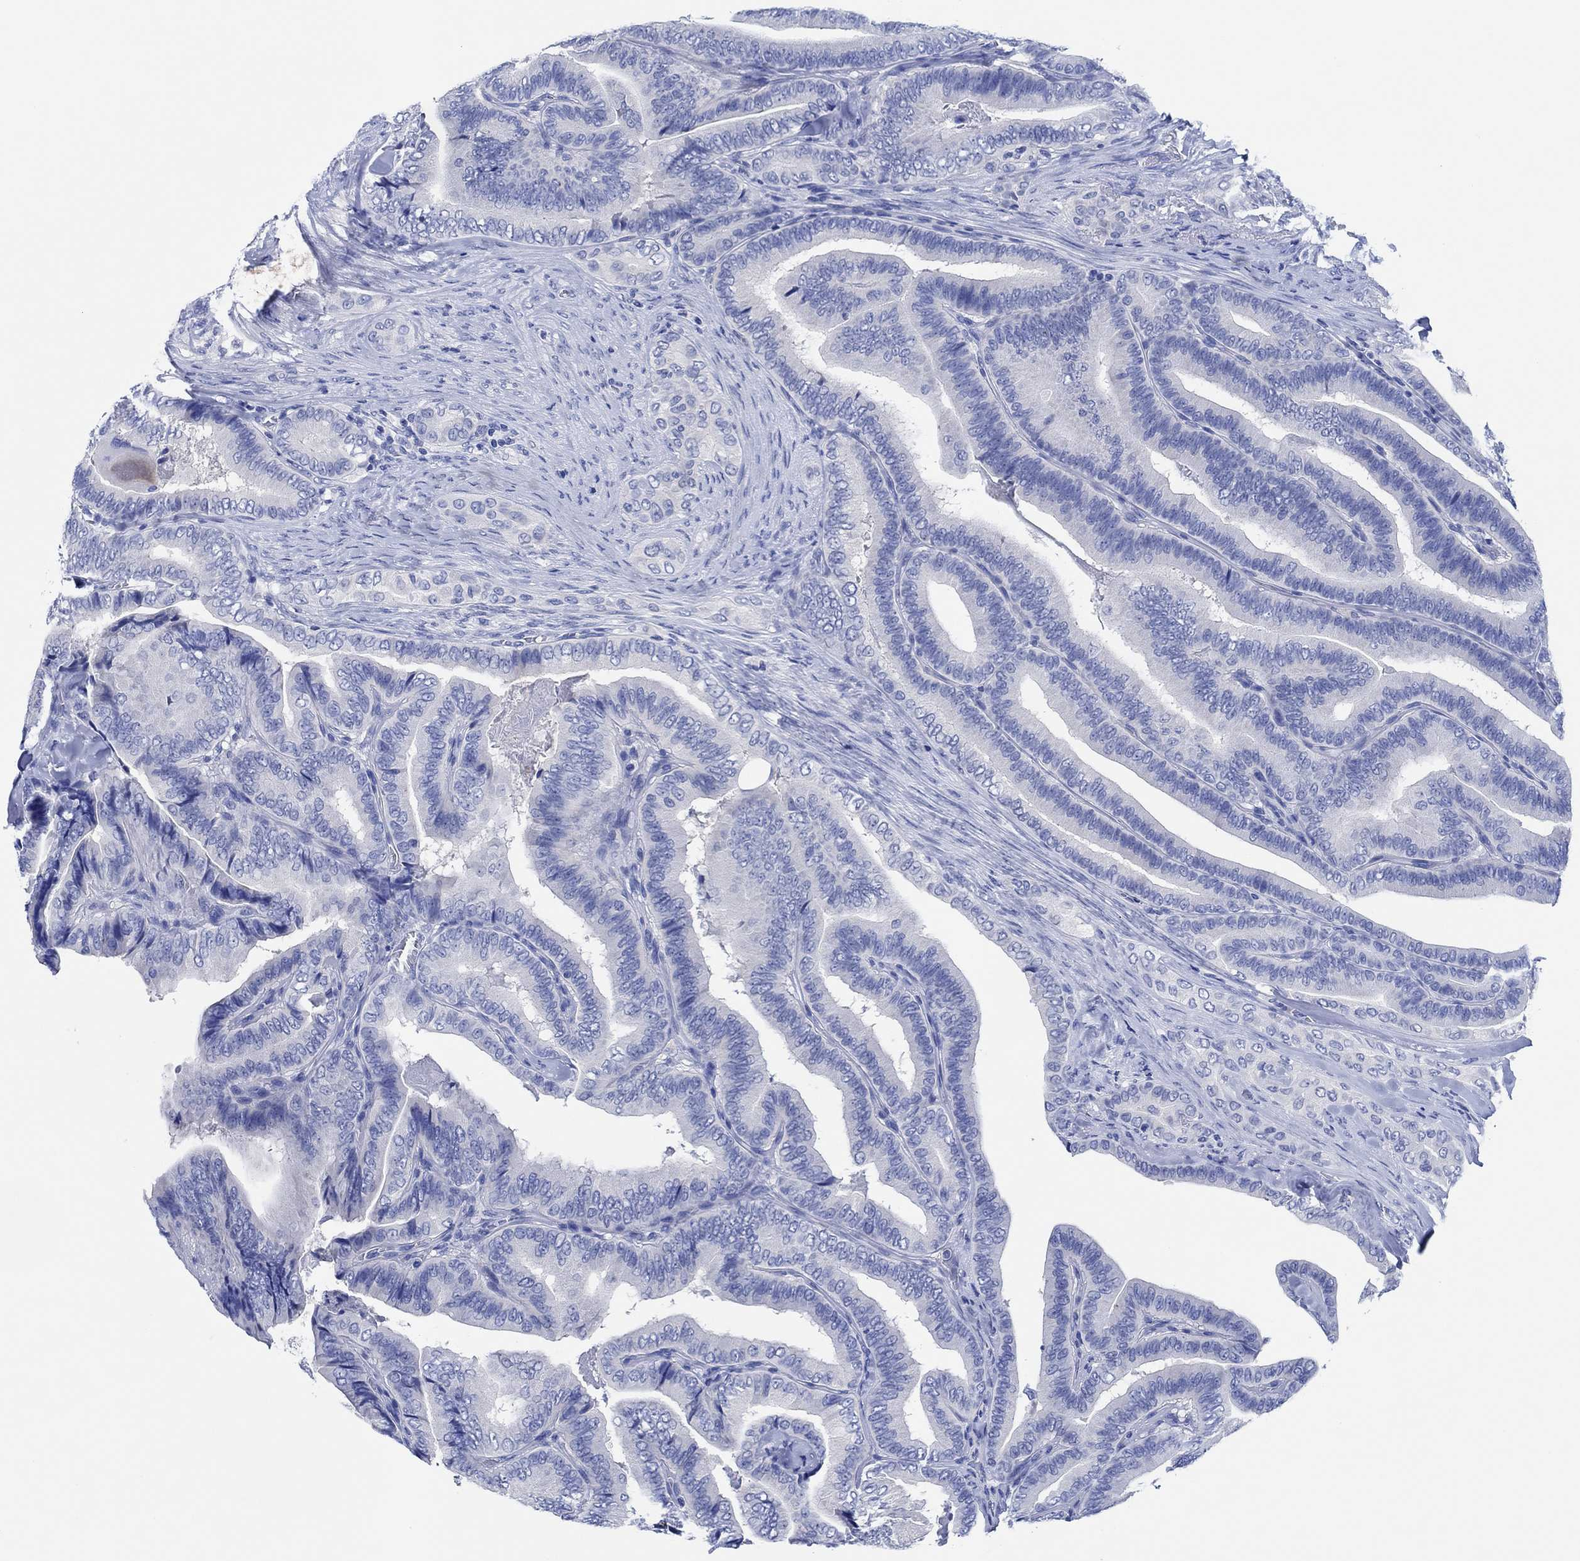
{"staining": {"intensity": "negative", "quantity": "none", "location": "none"}, "tissue": "thyroid cancer", "cell_type": "Tumor cells", "image_type": "cancer", "snomed": [{"axis": "morphology", "description": "Papillary adenocarcinoma, NOS"}, {"axis": "topography", "description": "Thyroid gland"}], "caption": "Immunohistochemical staining of thyroid cancer shows no significant expression in tumor cells.", "gene": "CPNE6", "patient": {"sex": "male", "age": 61}}